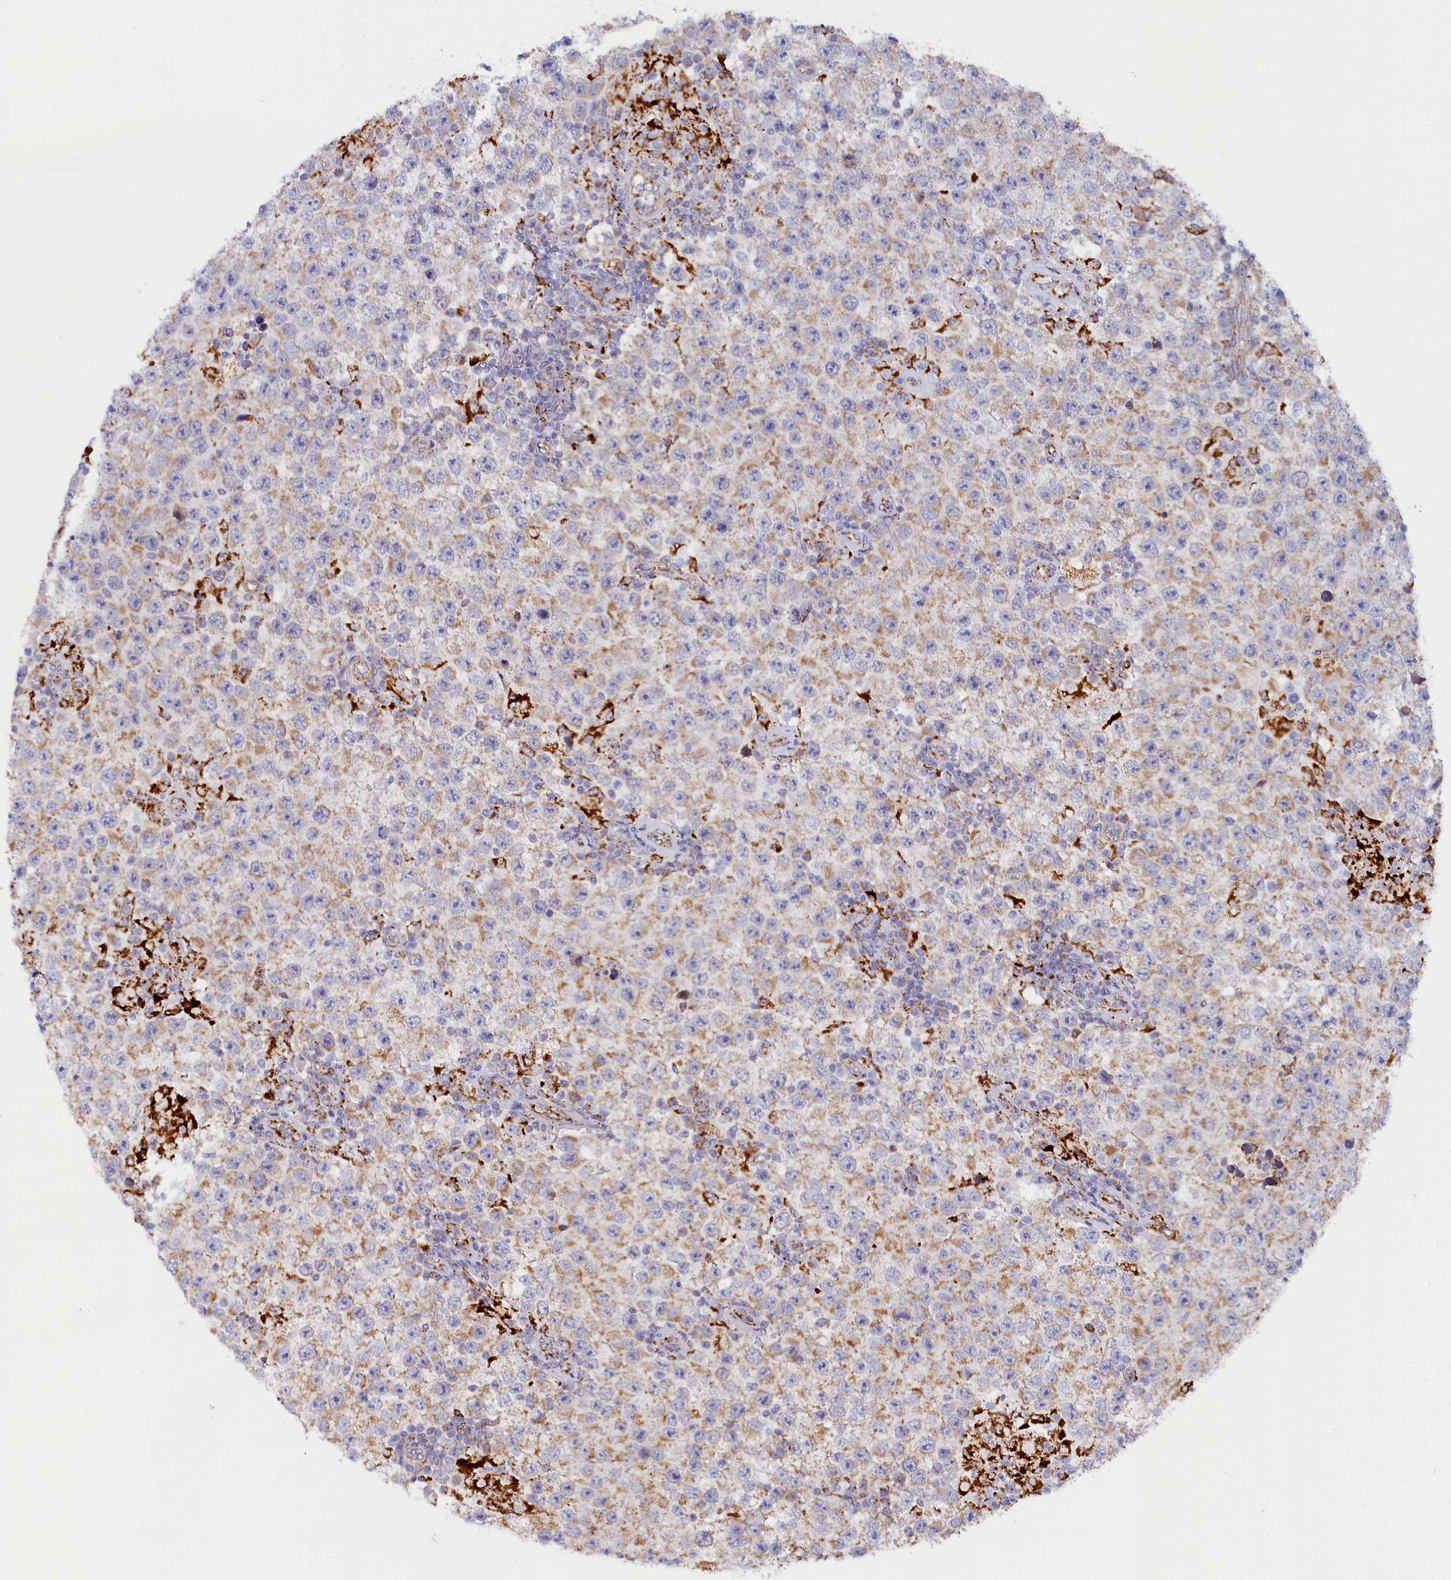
{"staining": {"intensity": "weak", "quantity": "25%-75%", "location": "cytoplasmic/membranous"}, "tissue": "testis cancer", "cell_type": "Tumor cells", "image_type": "cancer", "snomed": [{"axis": "morphology", "description": "Normal tissue, NOS"}, {"axis": "morphology", "description": "Urothelial carcinoma, High grade"}, {"axis": "morphology", "description": "Seminoma, NOS"}, {"axis": "morphology", "description": "Carcinoma, Embryonal, NOS"}, {"axis": "topography", "description": "Urinary bladder"}, {"axis": "topography", "description": "Testis"}], "caption": "Protein analysis of urothelial carcinoma (high-grade) (testis) tissue reveals weak cytoplasmic/membranous staining in approximately 25%-75% of tumor cells. (DAB = brown stain, brightfield microscopy at high magnification).", "gene": "AKTIP", "patient": {"sex": "male", "age": 41}}